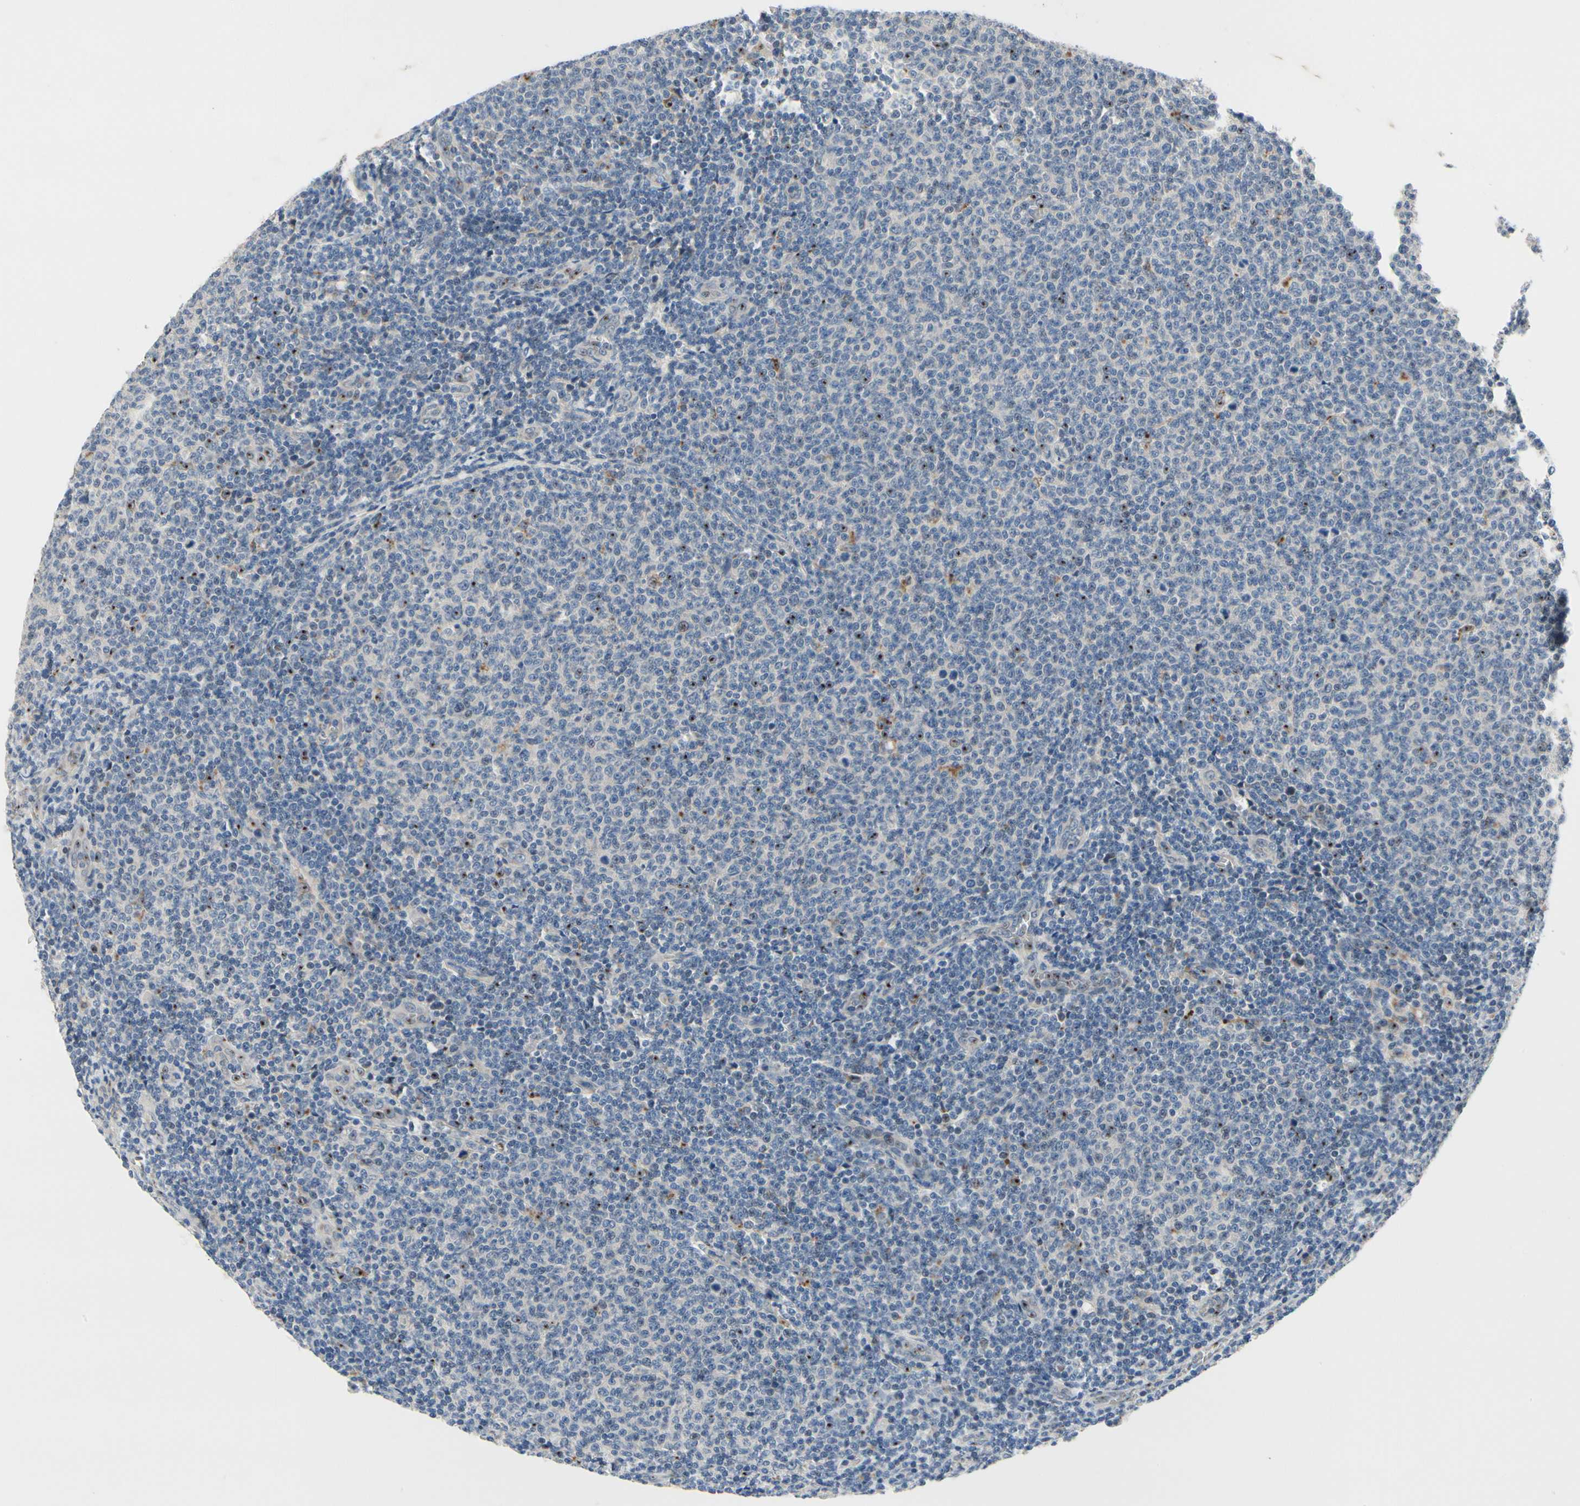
{"staining": {"intensity": "strong", "quantity": "<25%", "location": "nuclear"}, "tissue": "lymphoma", "cell_type": "Tumor cells", "image_type": "cancer", "snomed": [{"axis": "morphology", "description": "Malignant lymphoma, non-Hodgkin's type, Low grade"}, {"axis": "topography", "description": "Lymph node"}], "caption": "Low-grade malignant lymphoma, non-Hodgkin's type stained for a protein exhibits strong nuclear positivity in tumor cells.", "gene": "NFASC", "patient": {"sex": "male", "age": 66}}